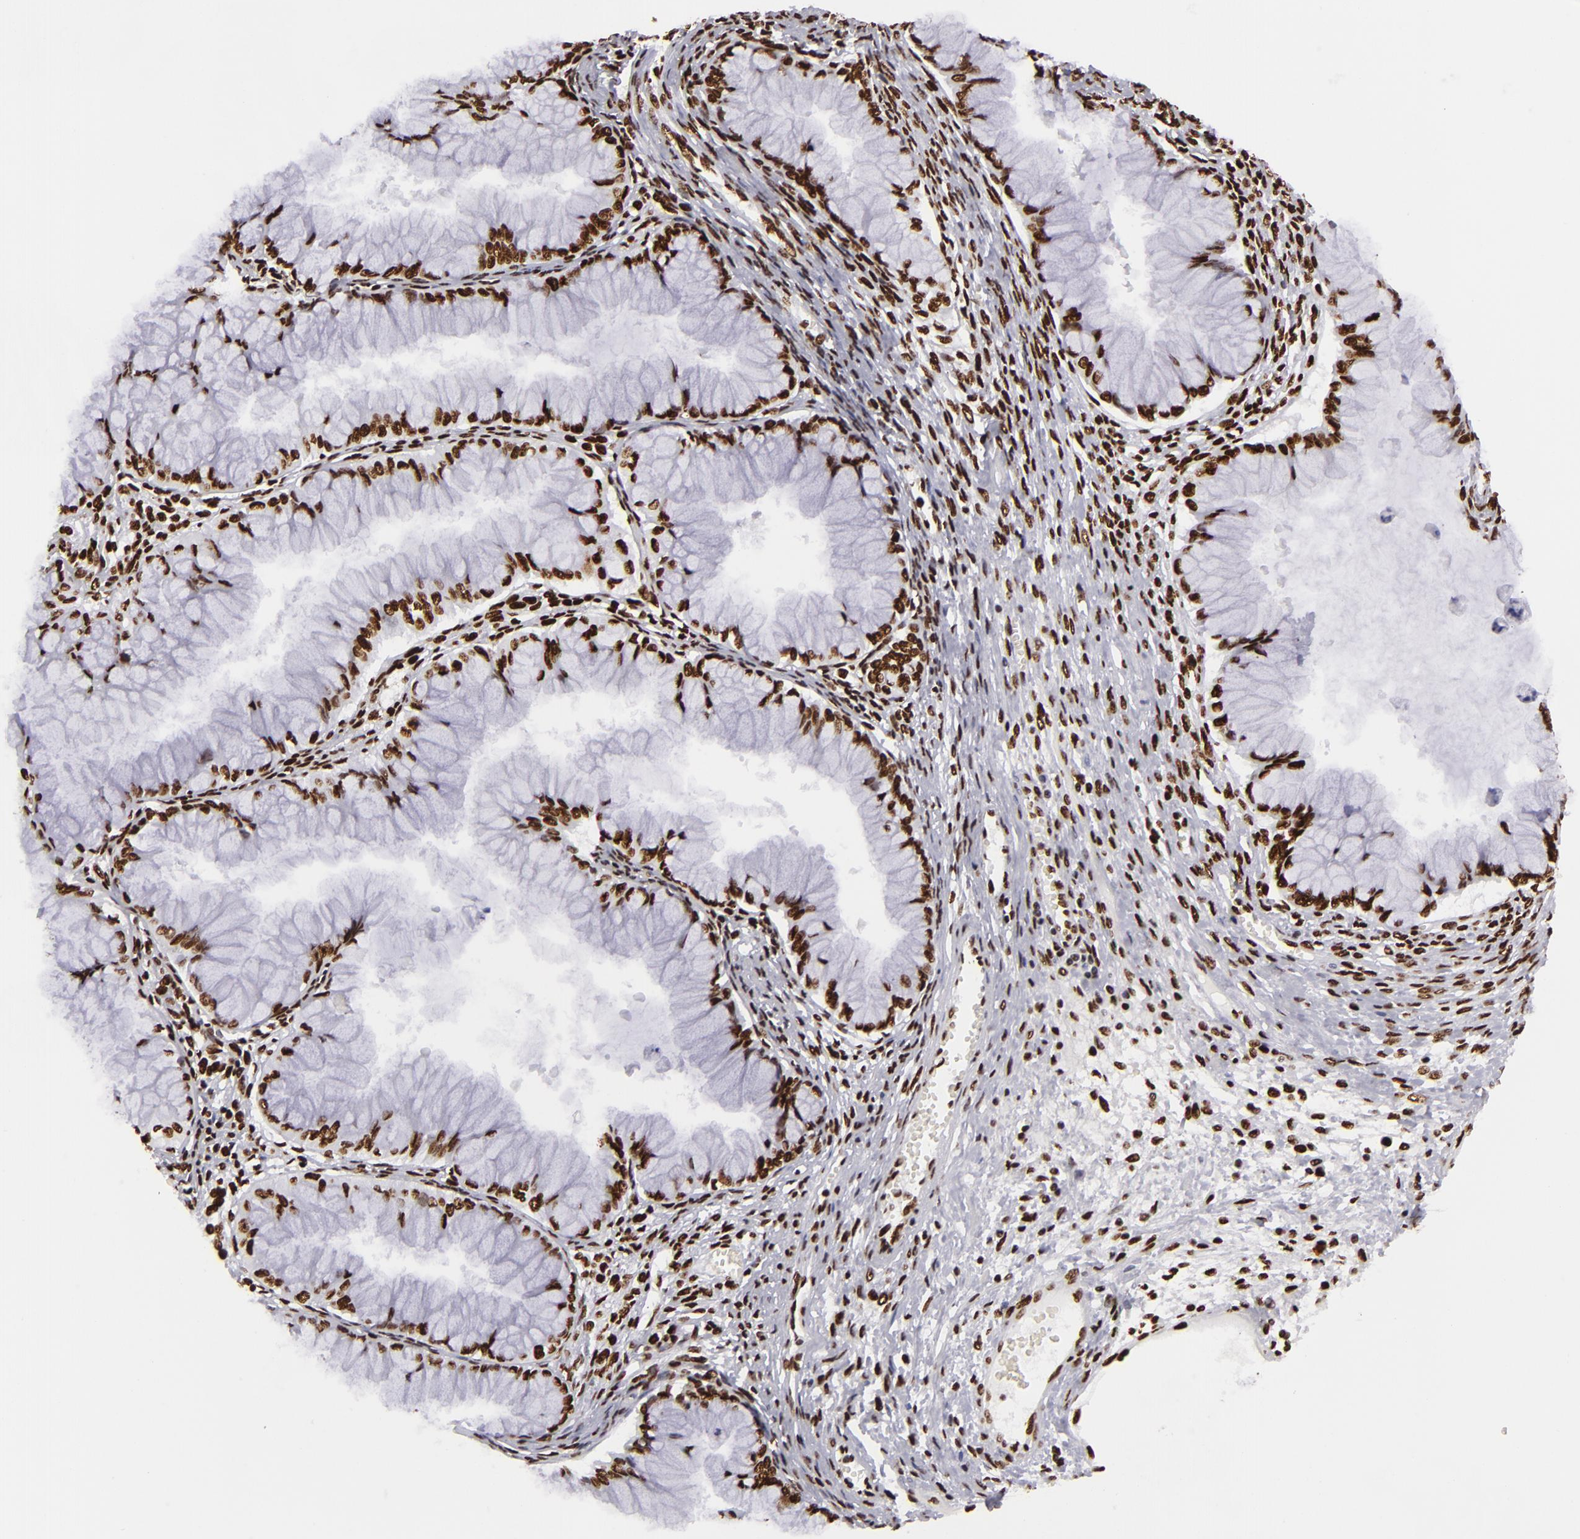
{"staining": {"intensity": "strong", "quantity": ">75%", "location": "nuclear"}, "tissue": "ovarian cancer", "cell_type": "Tumor cells", "image_type": "cancer", "snomed": [{"axis": "morphology", "description": "Cystadenocarcinoma, mucinous, NOS"}, {"axis": "topography", "description": "Ovary"}], "caption": "This is a micrograph of IHC staining of ovarian cancer (mucinous cystadenocarcinoma), which shows strong staining in the nuclear of tumor cells.", "gene": "SAFB", "patient": {"sex": "female", "age": 63}}